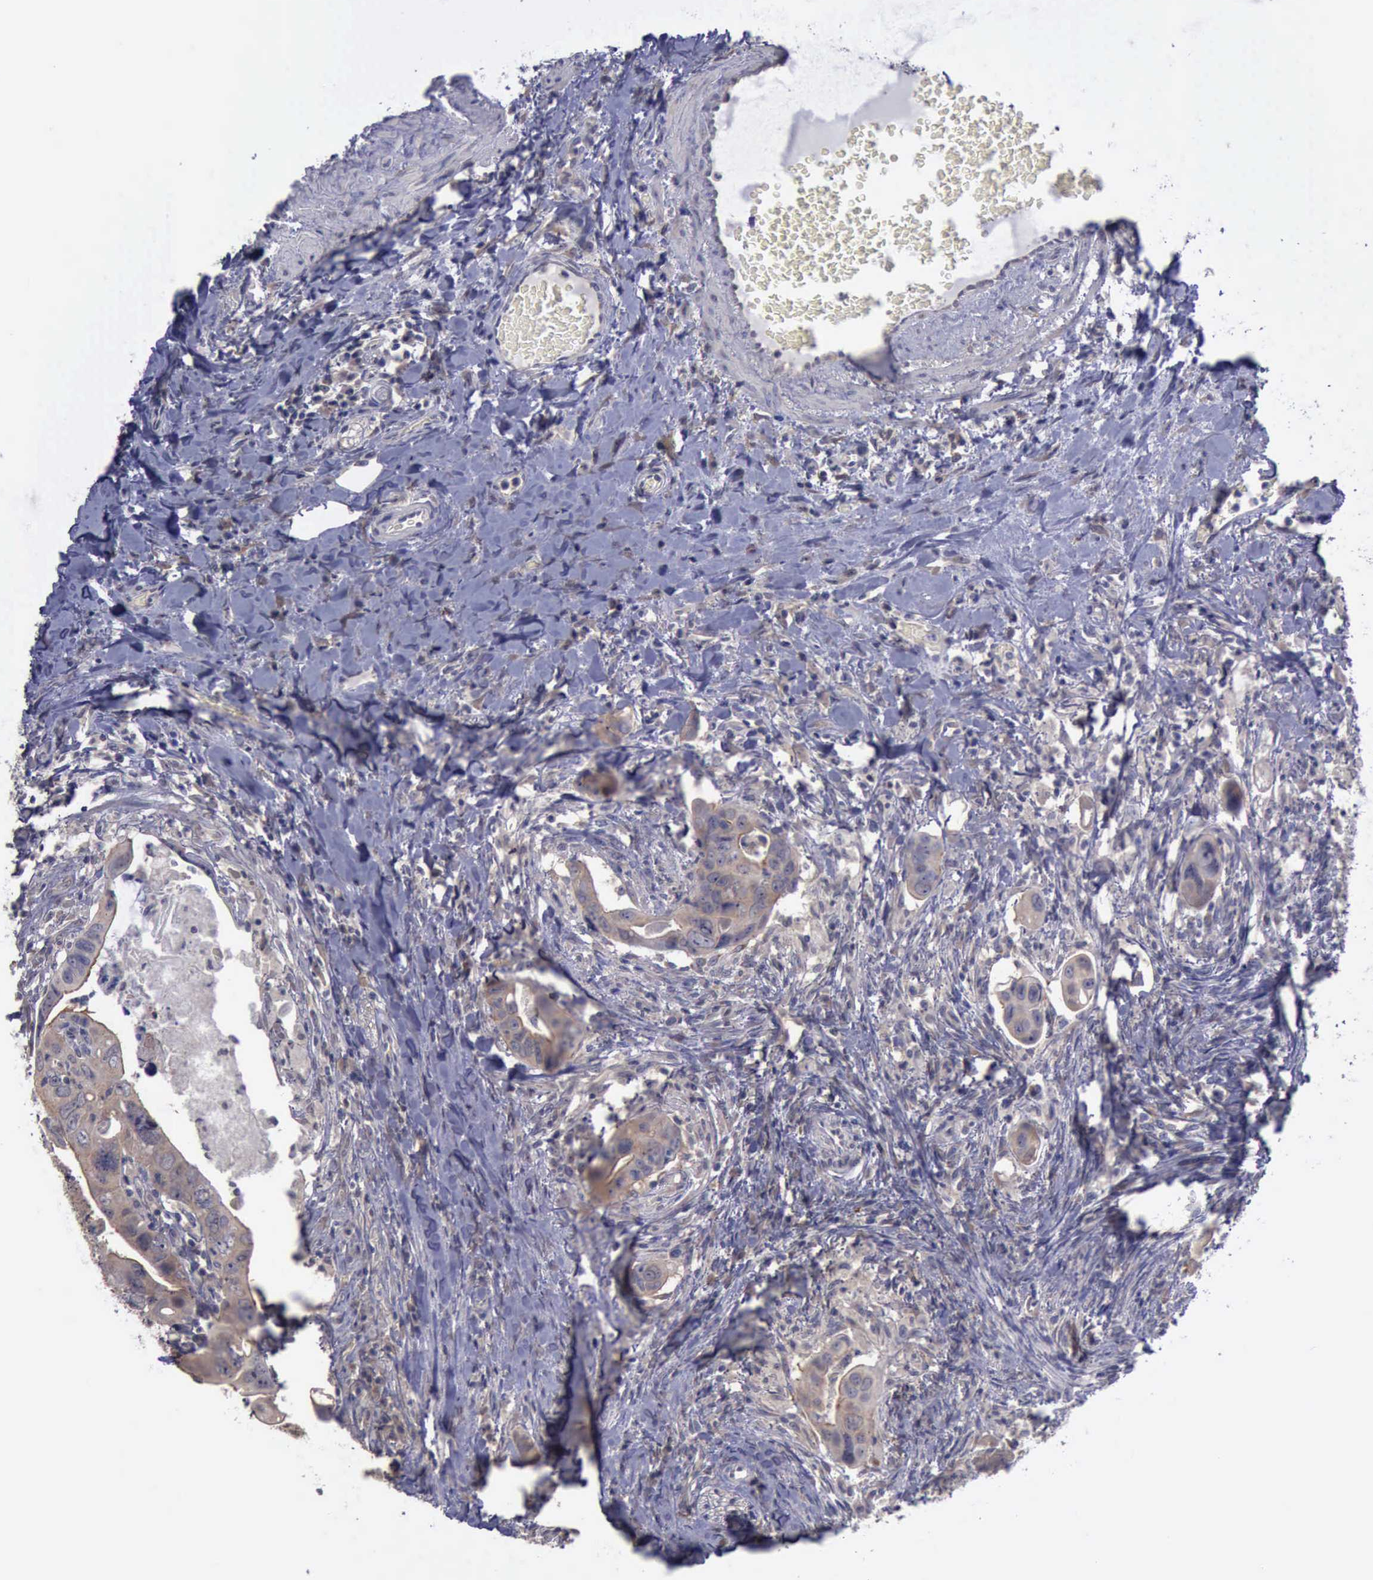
{"staining": {"intensity": "weak", "quantity": ">75%", "location": "cytoplasmic/membranous"}, "tissue": "colorectal cancer", "cell_type": "Tumor cells", "image_type": "cancer", "snomed": [{"axis": "morphology", "description": "Adenocarcinoma, NOS"}, {"axis": "topography", "description": "Rectum"}], "caption": "A low amount of weak cytoplasmic/membranous positivity is present in approximately >75% of tumor cells in colorectal cancer tissue.", "gene": "PHKA1", "patient": {"sex": "male", "age": 53}}